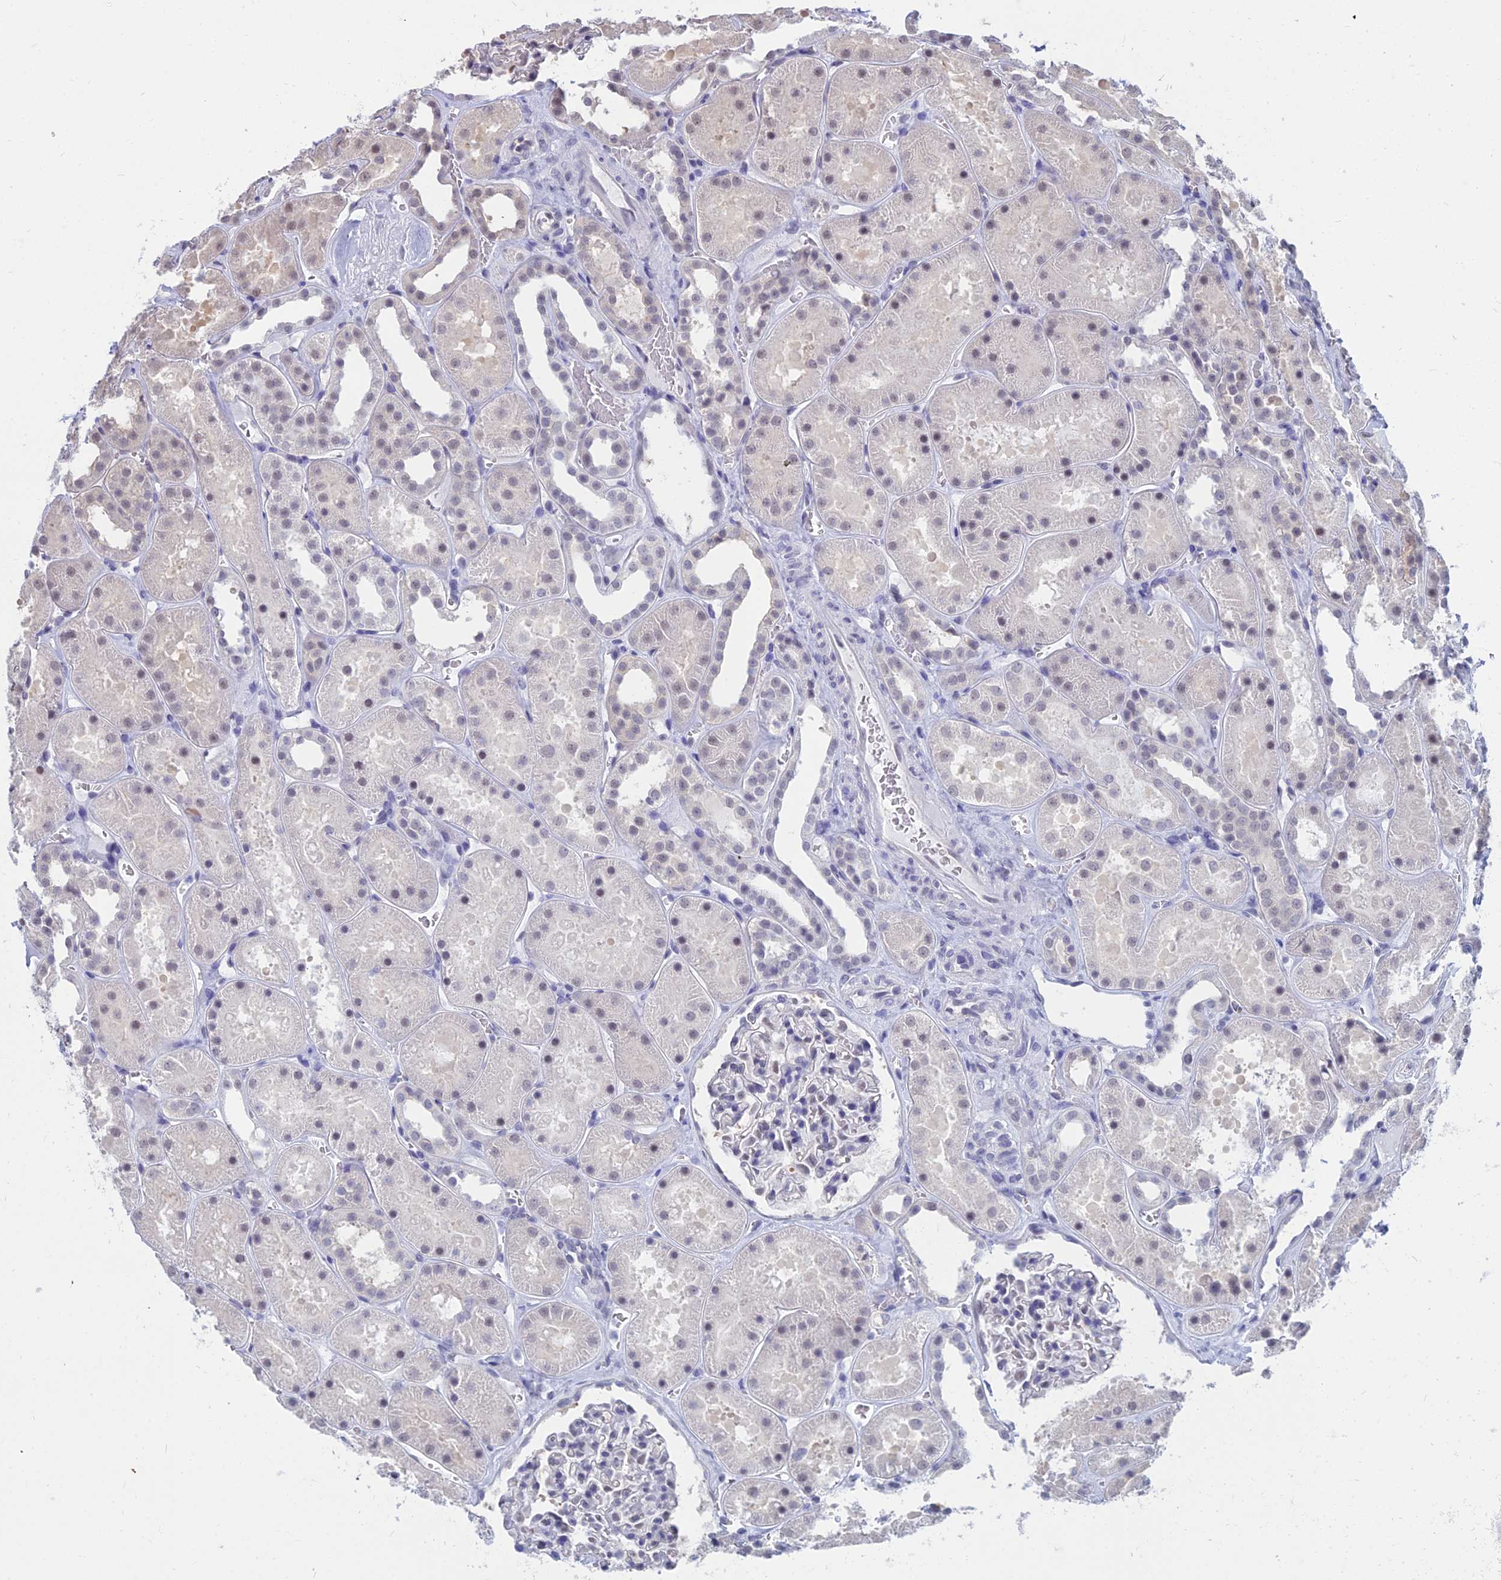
{"staining": {"intensity": "weak", "quantity": "<25%", "location": "nuclear"}, "tissue": "kidney", "cell_type": "Cells in glomeruli", "image_type": "normal", "snomed": [{"axis": "morphology", "description": "Normal tissue, NOS"}, {"axis": "topography", "description": "Kidney"}], "caption": "IHC of benign kidney exhibits no positivity in cells in glomeruli. The staining was performed using DAB to visualize the protein expression in brown, while the nuclei were stained in blue with hematoxylin (Magnification: 20x).", "gene": "SRSF7", "patient": {"sex": "female", "age": 41}}